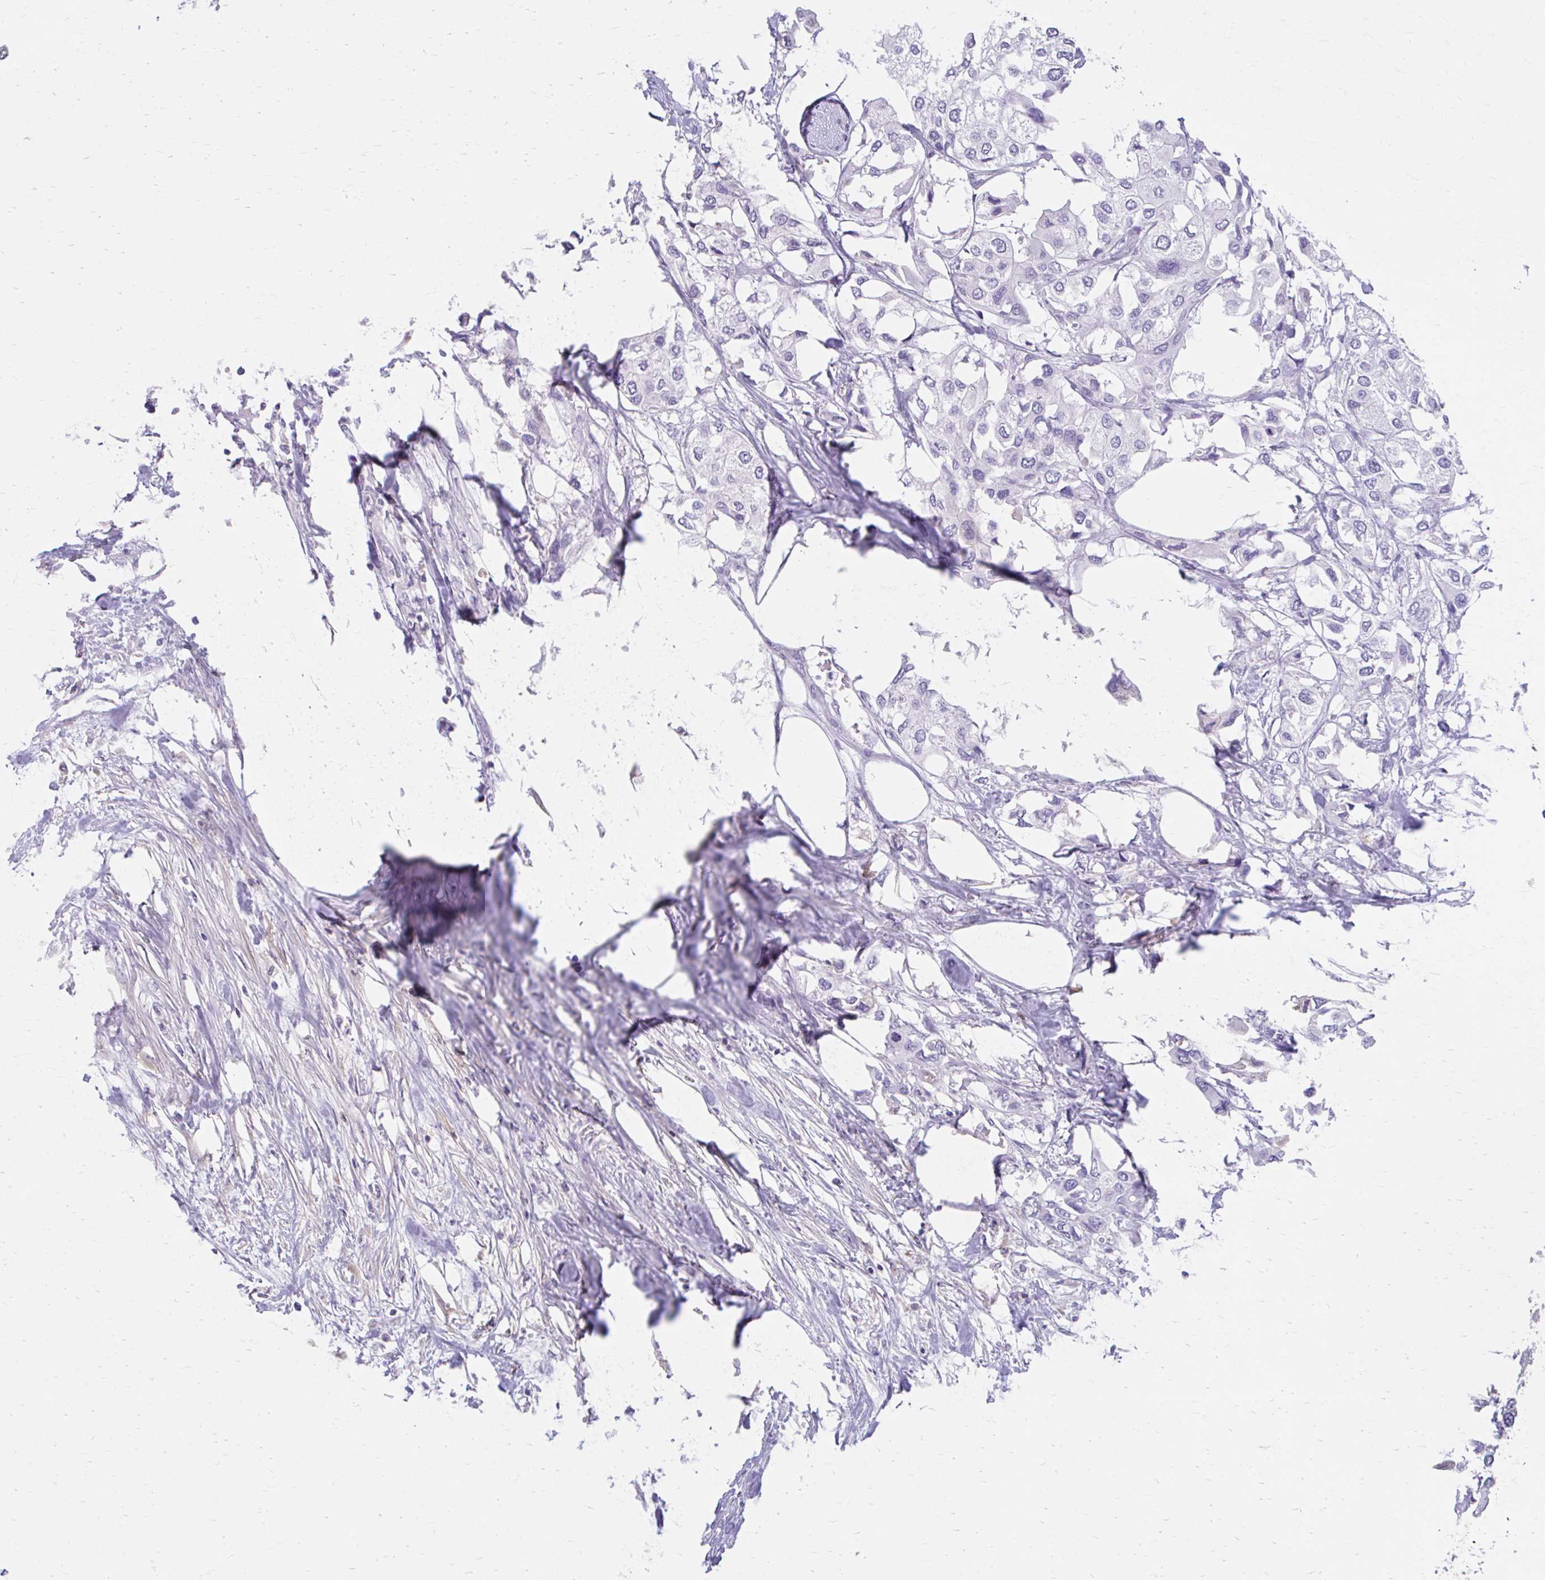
{"staining": {"intensity": "negative", "quantity": "none", "location": "none"}, "tissue": "urothelial cancer", "cell_type": "Tumor cells", "image_type": "cancer", "snomed": [{"axis": "morphology", "description": "Urothelial carcinoma, High grade"}, {"axis": "topography", "description": "Urinary bladder"}], "caption": "A photomicrograph of high-grade urothelial carcinoma stained for a protein shows no brown staining in tumor cells.", "gene": "CFH", "patient": {"sex": "male", "age": 64}}